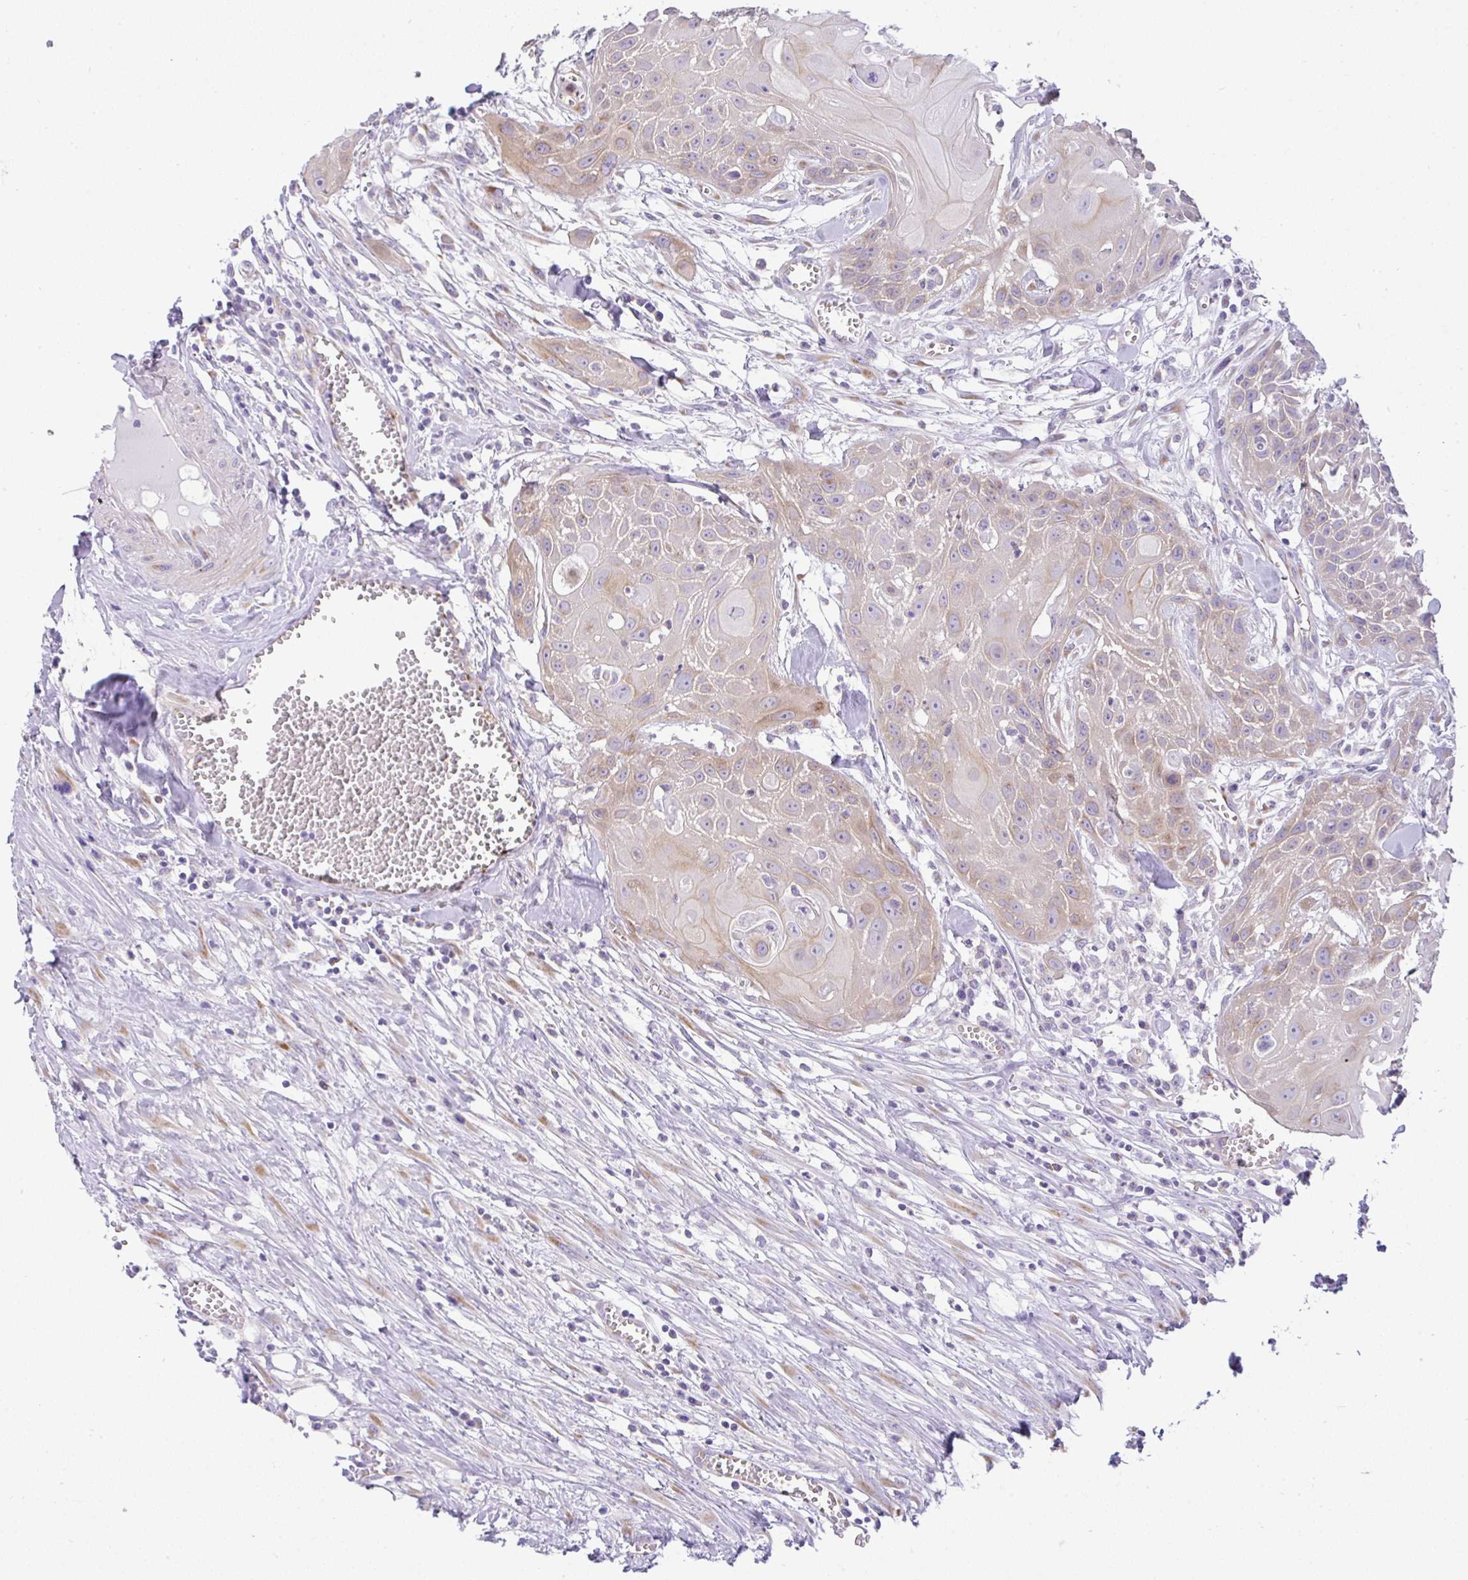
{"staining": {"intensity": "weak", "quantity": "25%-75%", "location": "cytoplasmic/membranous"}, "tissue": "head and neck cancer", "cell_type": "Tumor cells", "image_type": "cancer", "snomed": [{"axis": "morphology", "description": "Squamous cell carcinoma, NOS"}, {"axis": "topography", "description": "Lymph node"}, {"axis": "topography", "description": "Salivary gland"}, {"axis": "topography", "description": "Head-Neck"}], "caption": "Immunohistochemistry (IHC) (DAB (3,3'-diaminobenzidine)) staining of head and neck squamous cell carcinoma shows weak cytoplasmic/membranous protein positivity in about 25%-75% of tumor cells.", "gene": "FAM177A1", "patient": {"sex": "female", "age": 74}}